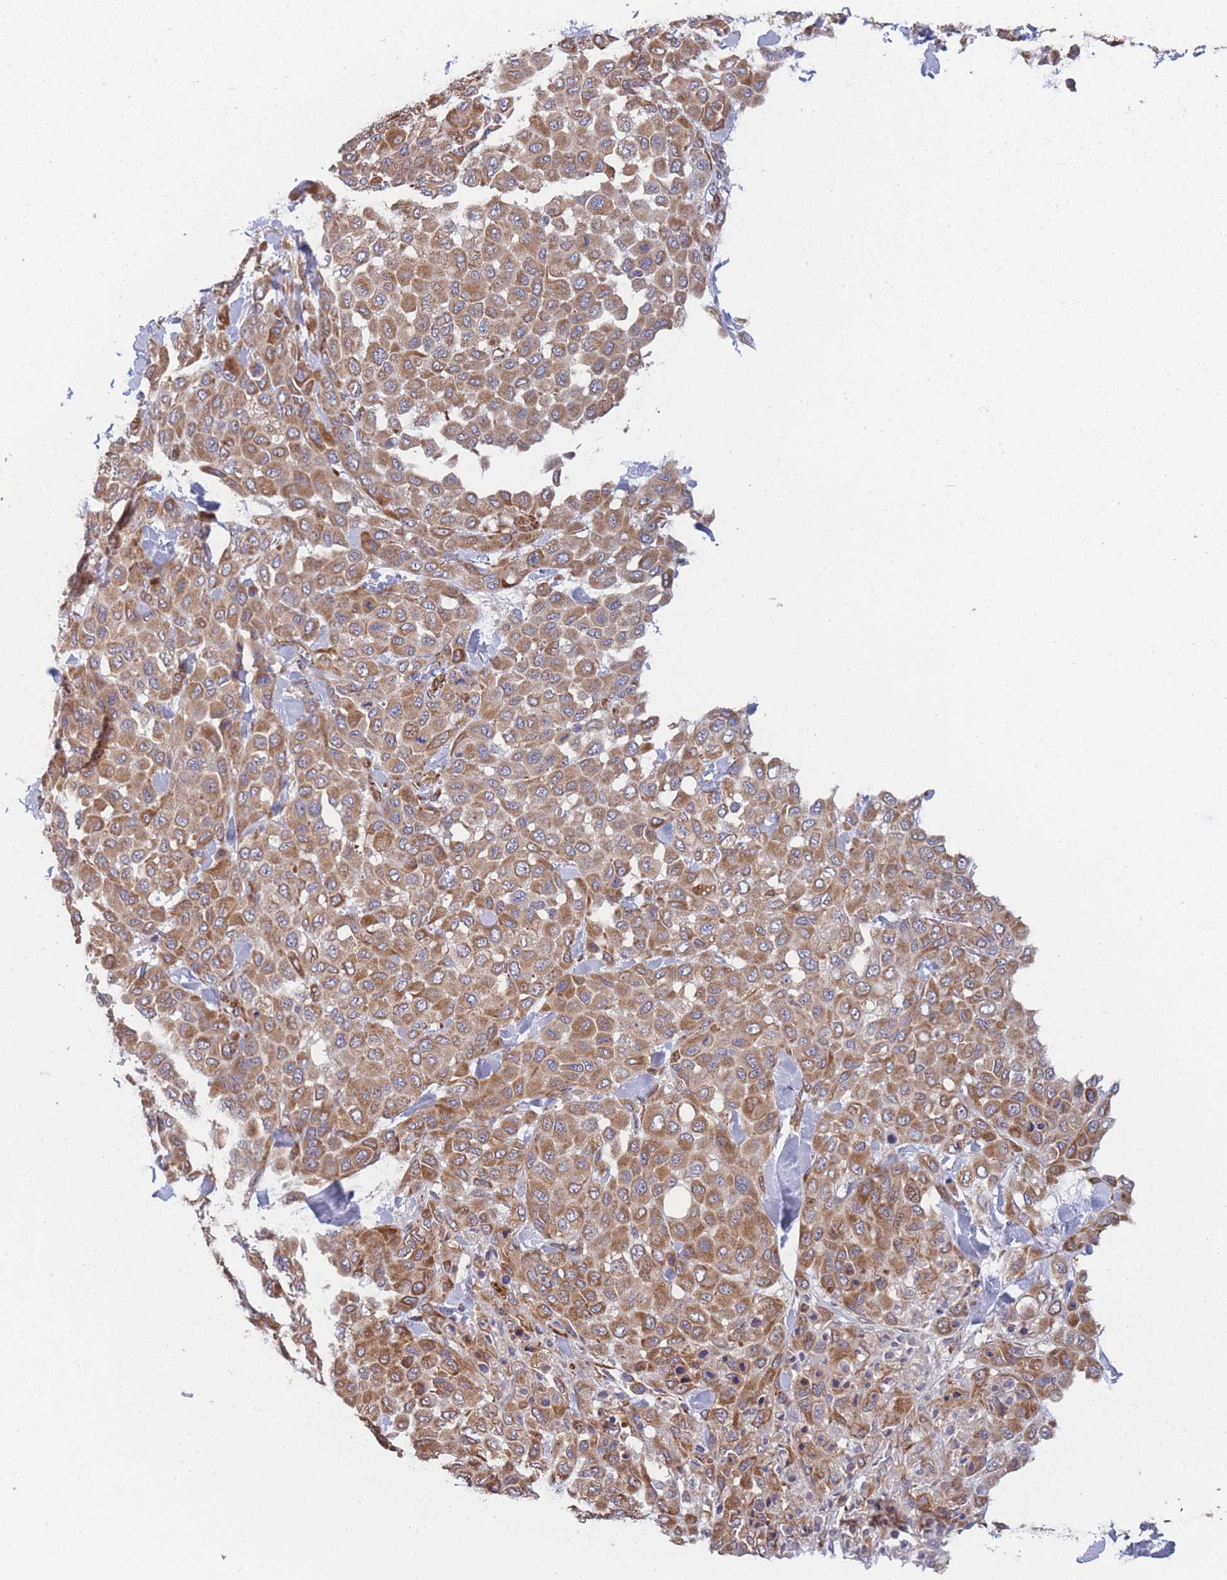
{"staining": {"intensity": "moderate", "quantity": ">75%", "location": "cytoplasmic/membranous"}, "tissue": "melanoma", "cell_type": "Tumor cells", "image_type": "cancer", "snomed": [{"axis": "morphology", "description": "Malignant melanoma, Metastatic site"}, {"axis": "topography", "description": "Skin"}], "caption": "The immunohistochemical stain highlights moderate cytoplasmic/membranous expression in tumor cells of malignant melanoma (metastatic site) tissue.", "gene": "MTRES1", "patient": {"sex": "female", "age": 81}}